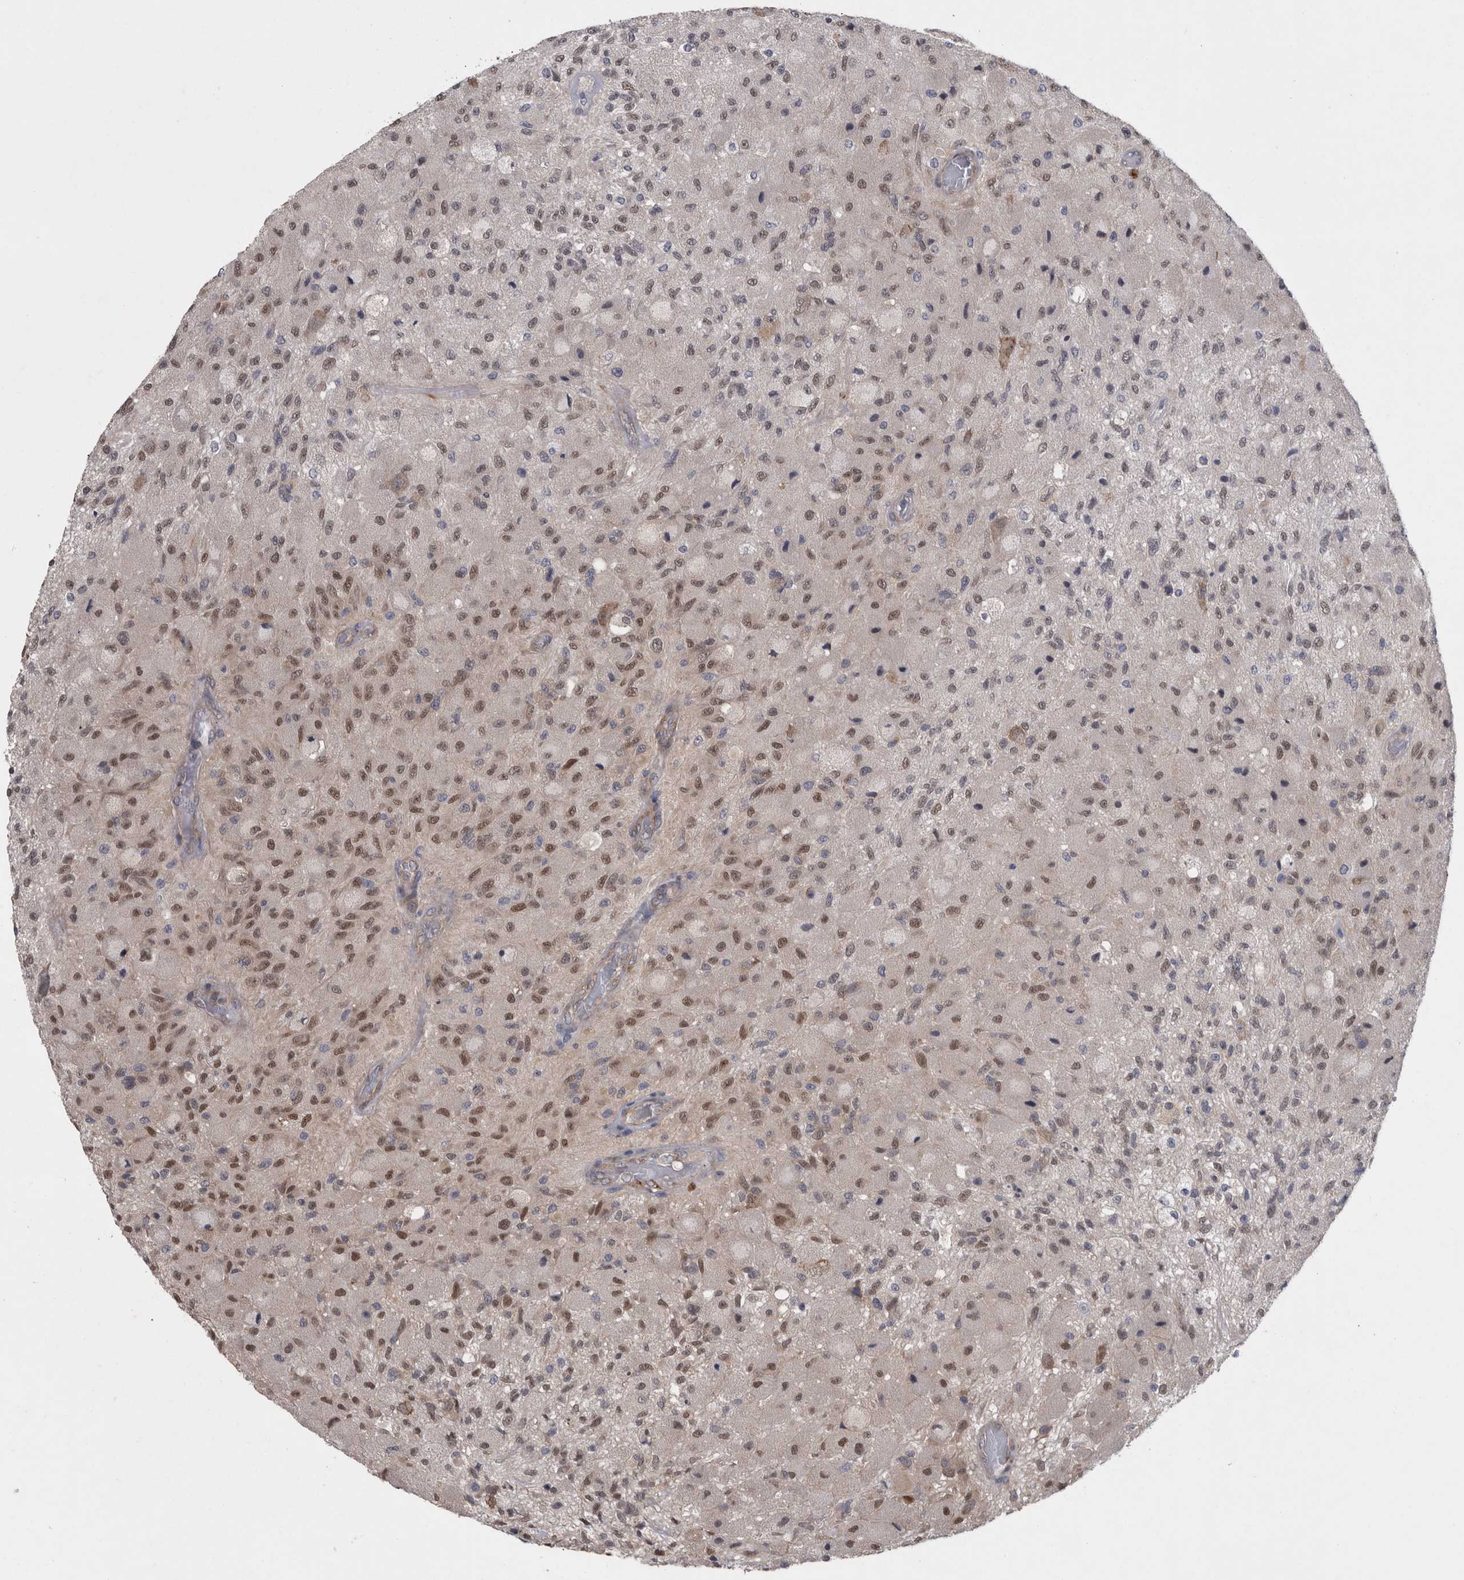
{"staining": {"intensity": "moderate", "quantity": "25%-75%", "location": "nuclear"}, "tissue": "glioma", "cell_type": "Tumor cells", "image_type": "cancer", "snomed": [{"axis": "morphology", "description": "Normal tissue, NOS"}, {"axis": "morphology", "description": "Glioma, malignant, High grade"}, {"axis": "topography", "description": "Cerebral cortex"}], "caption": "This is a histology image of immunohistochemistry (IHC) staining of malignant high-grade glioma, which shows moderate staining in the nuclear of tumor cells.", "gene": "DDX6", "patient": {"sex": "male", "age": 77}}